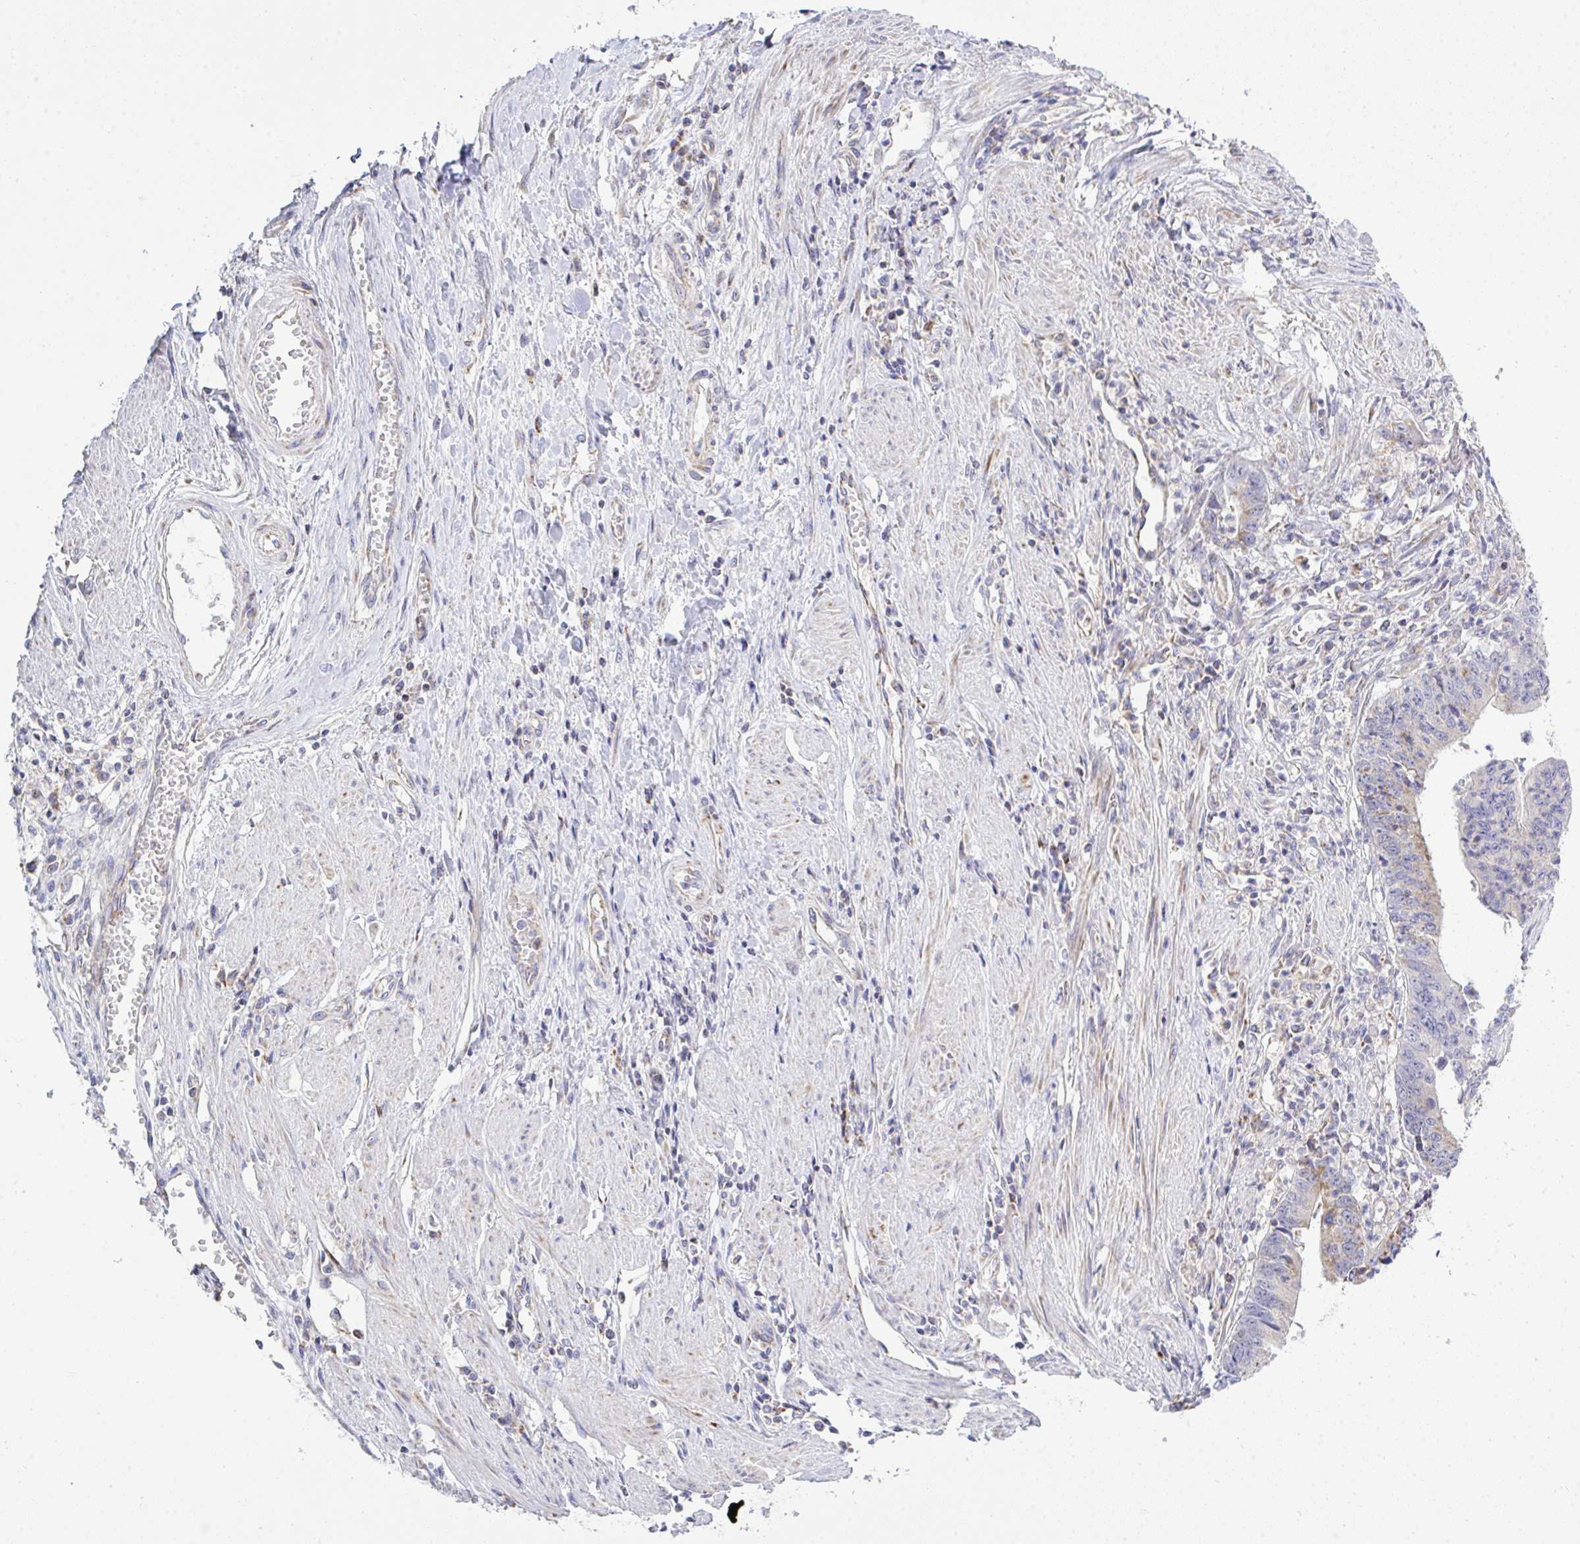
{"staining": {"intensity": "moderate", "quantity": "25%-75%", "location": "cytoplasmic/membranous"}, "tissue": "stomach cancer", "cell_type": "Tumor cells", "image_type": "cancer", "snomed": [{"axis": "morphology", "description": "Adenocarcinoma, NOS"}, {"axis": "topography", "description": "Stomach"}], "caption": "The photomicrograph exhibits immunohistochemical staining of stomach cancer (adenocarcinoma). There is moderate cytoplasmic/membranous positivity is seen in approximately 25%-75% of tumor cells. (IHC, brightfield microscopy, high magnification).", "gene": "NDUFA7", "patient": {"sex": "male", "age": 59}}